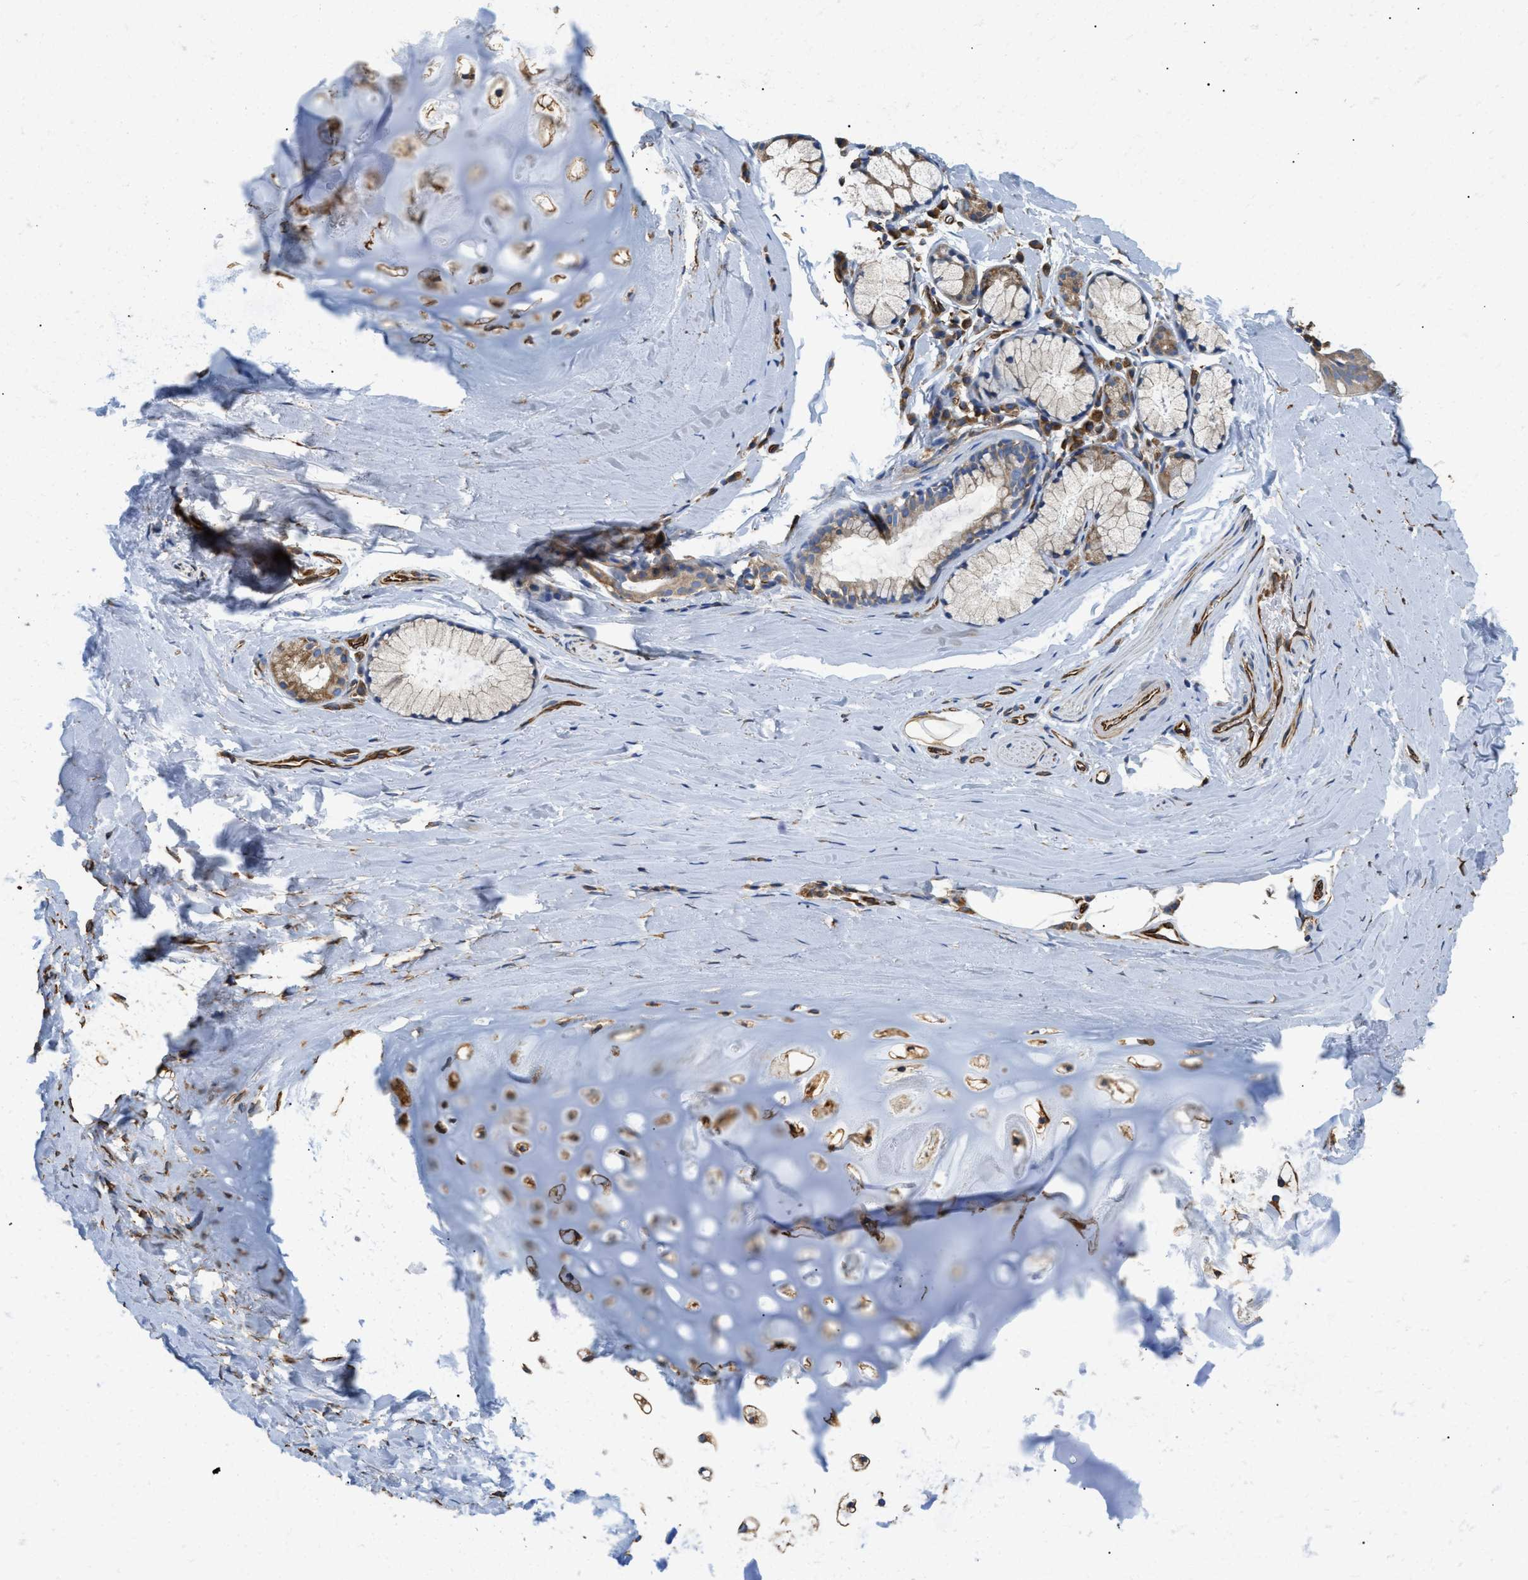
{"staining": {"intensity": "negative", "quantity": "none", "location": "none"}, "tissue": "adipose tissue", "cell_type": "Adipocytes", "image_type": "normal", "snomed": [{"axis": "morphology", "description": "Normal tissue, NOS"}, {"axis": "topography", "description": "Cartilage tissue"}, {"axis": "topography", "description": "Bronchus"}], "caption": "Adipose tissue was stained to show a protein in brown. There is no significant positivity in adipocytes. (Immunohistochemistry, brightfield microscopy, high magnification).", "gene": "HSD17B12", "patient": {"sex": "female", "age": 53}}